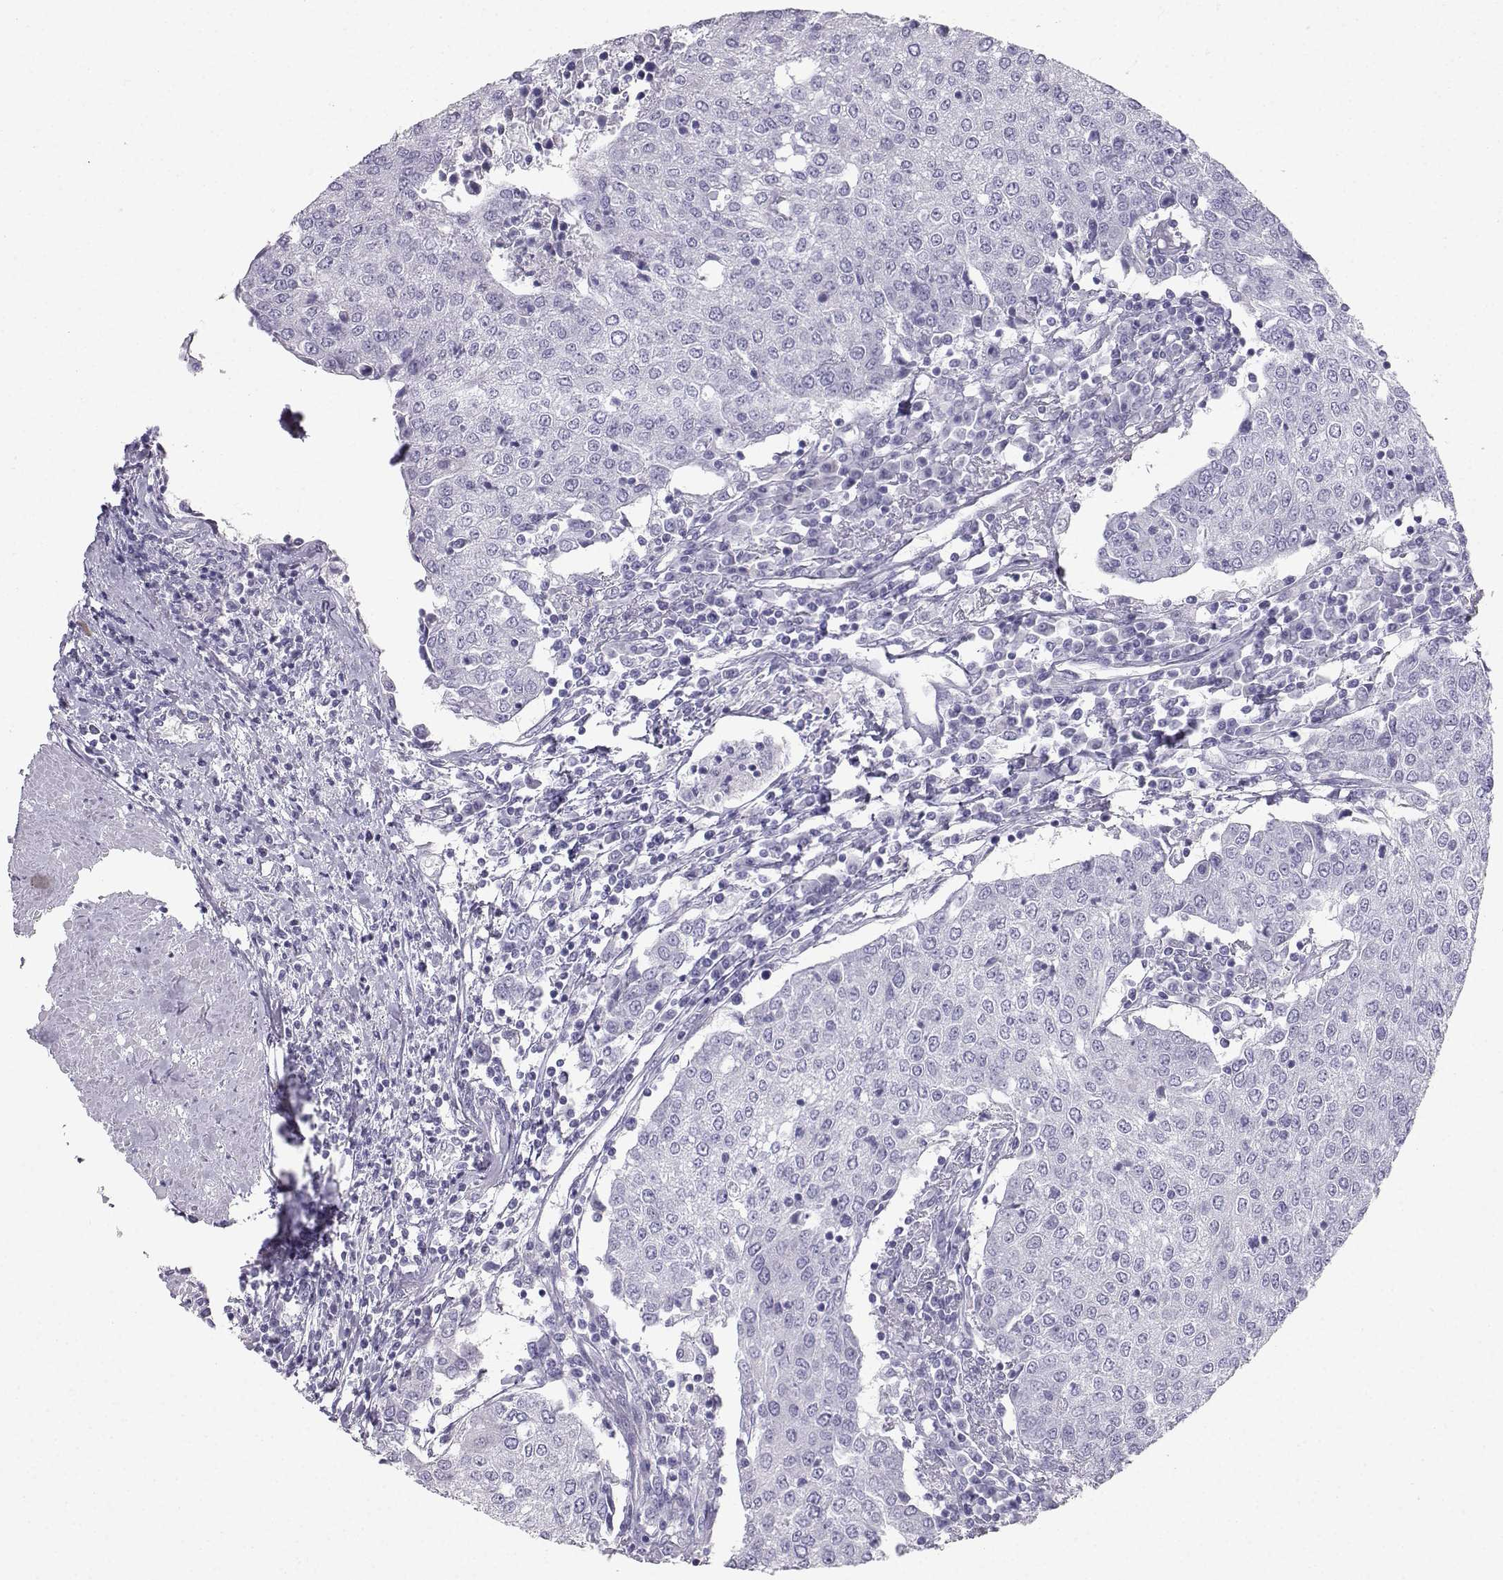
{"staining": {"intensity": "negative", "quantity": "none", "location": "none"}, "tissue": "urothelial cancer", "cell_type": "Tumor cells", "image_type": "cancer", "snomed": [{"axis": "morphology", "description": "Urothelial carcinoma, High grade"}, {"axis": "topography", "description": "Urinary bladder"}], "caption": "There is no significant positivity in tumor cells of urothelial cancer. Nuclei are stained in blue.", "gene": "IQCD", "patient": {"sex": "female", "age": 85}}